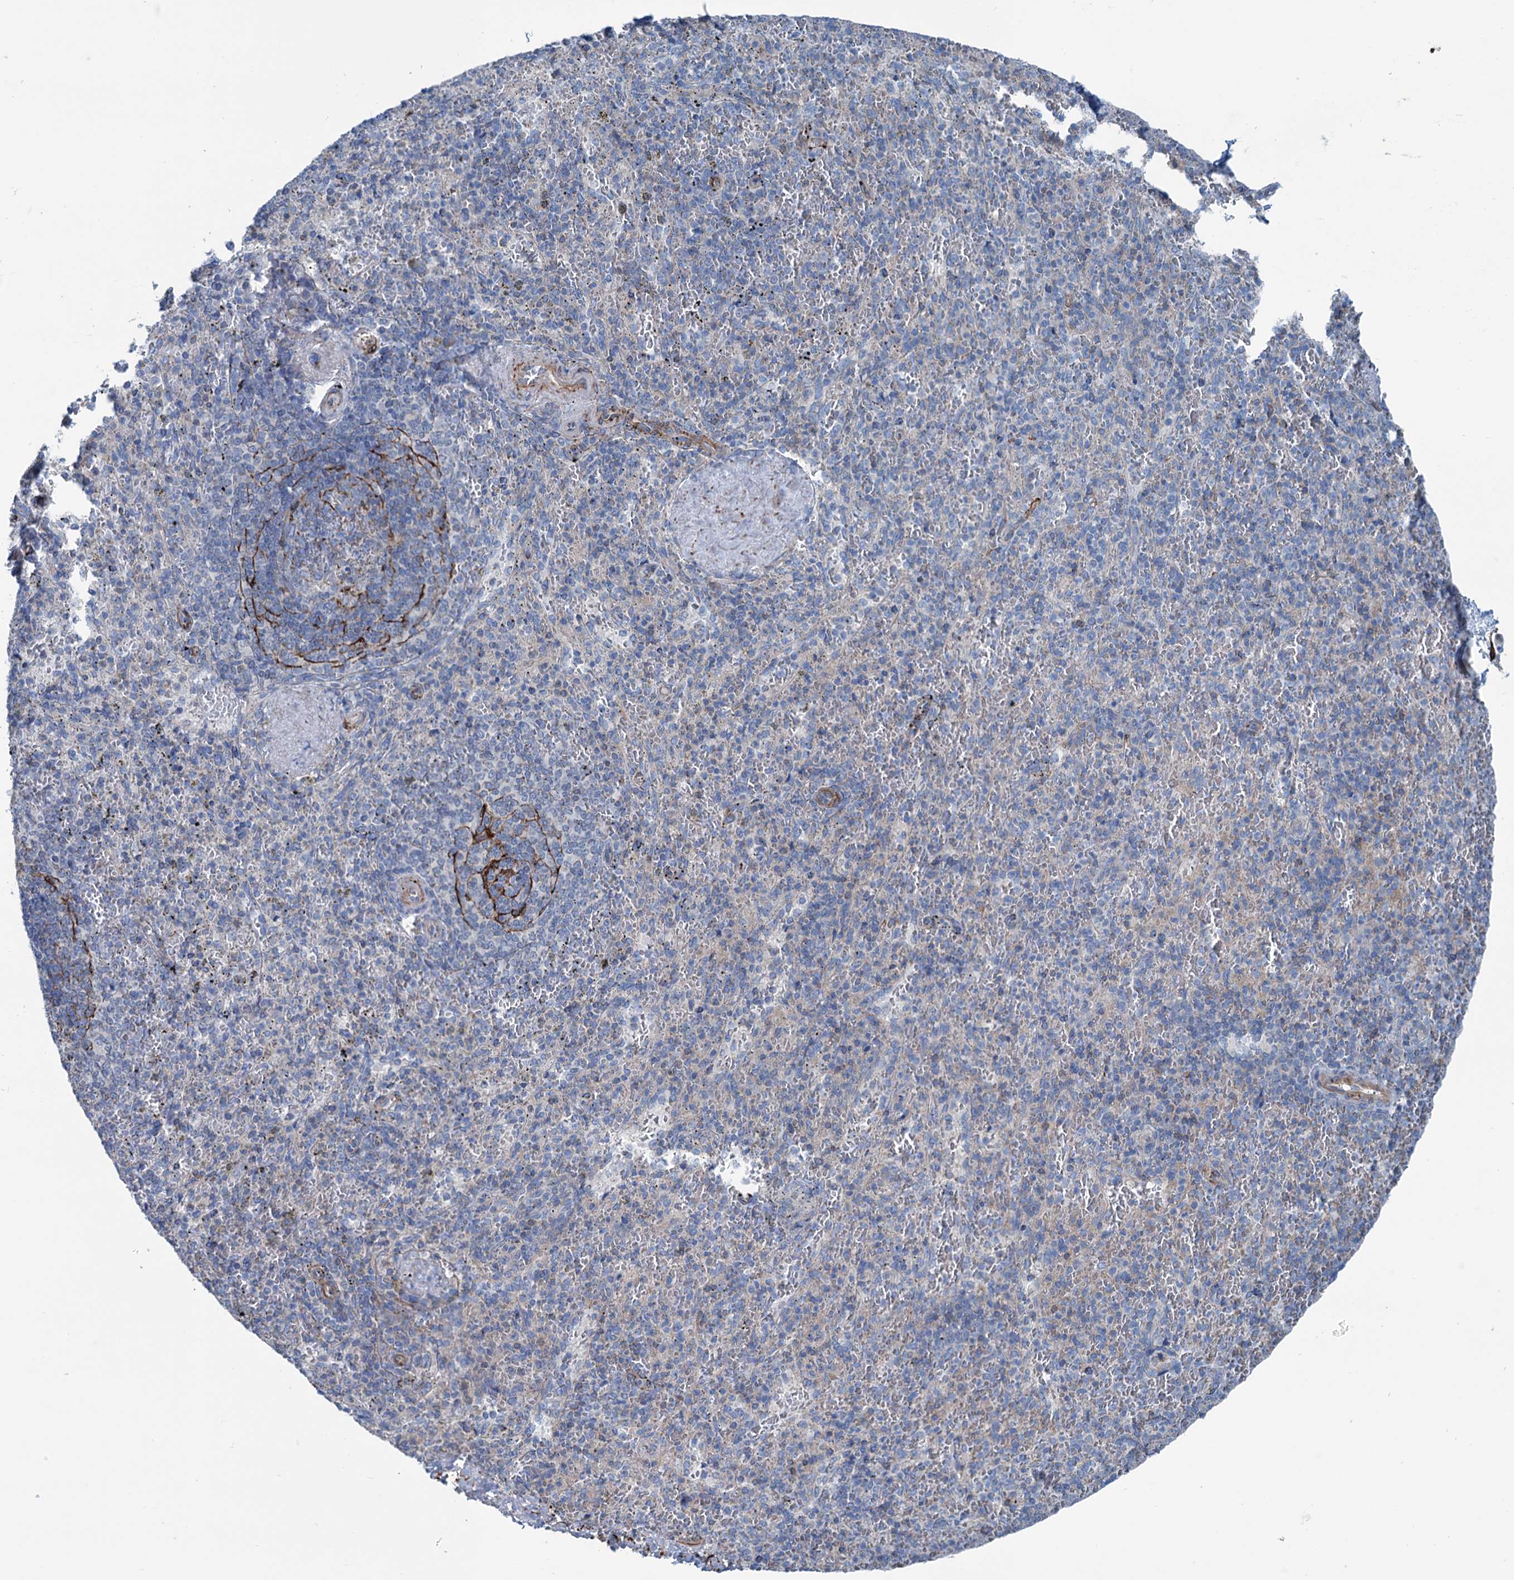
{"staining": {"intensity": "negative", "quantity": "none", "location": "none"}, "tissue": "spleen", "cell_type": "Cells in red pulp", "image_type": "normal", "snomed": [{"axis": "morphology", "description": "Normal tissue, NOS"}, {"axis": "topography", "description": "Spleen"}], "caption": "Spleen was stained to show a protein in brown. There is no significant expression in cells in red pulp.", "gene": "CALCOCO1", "patient": {"sex": "male", "age": 82}}